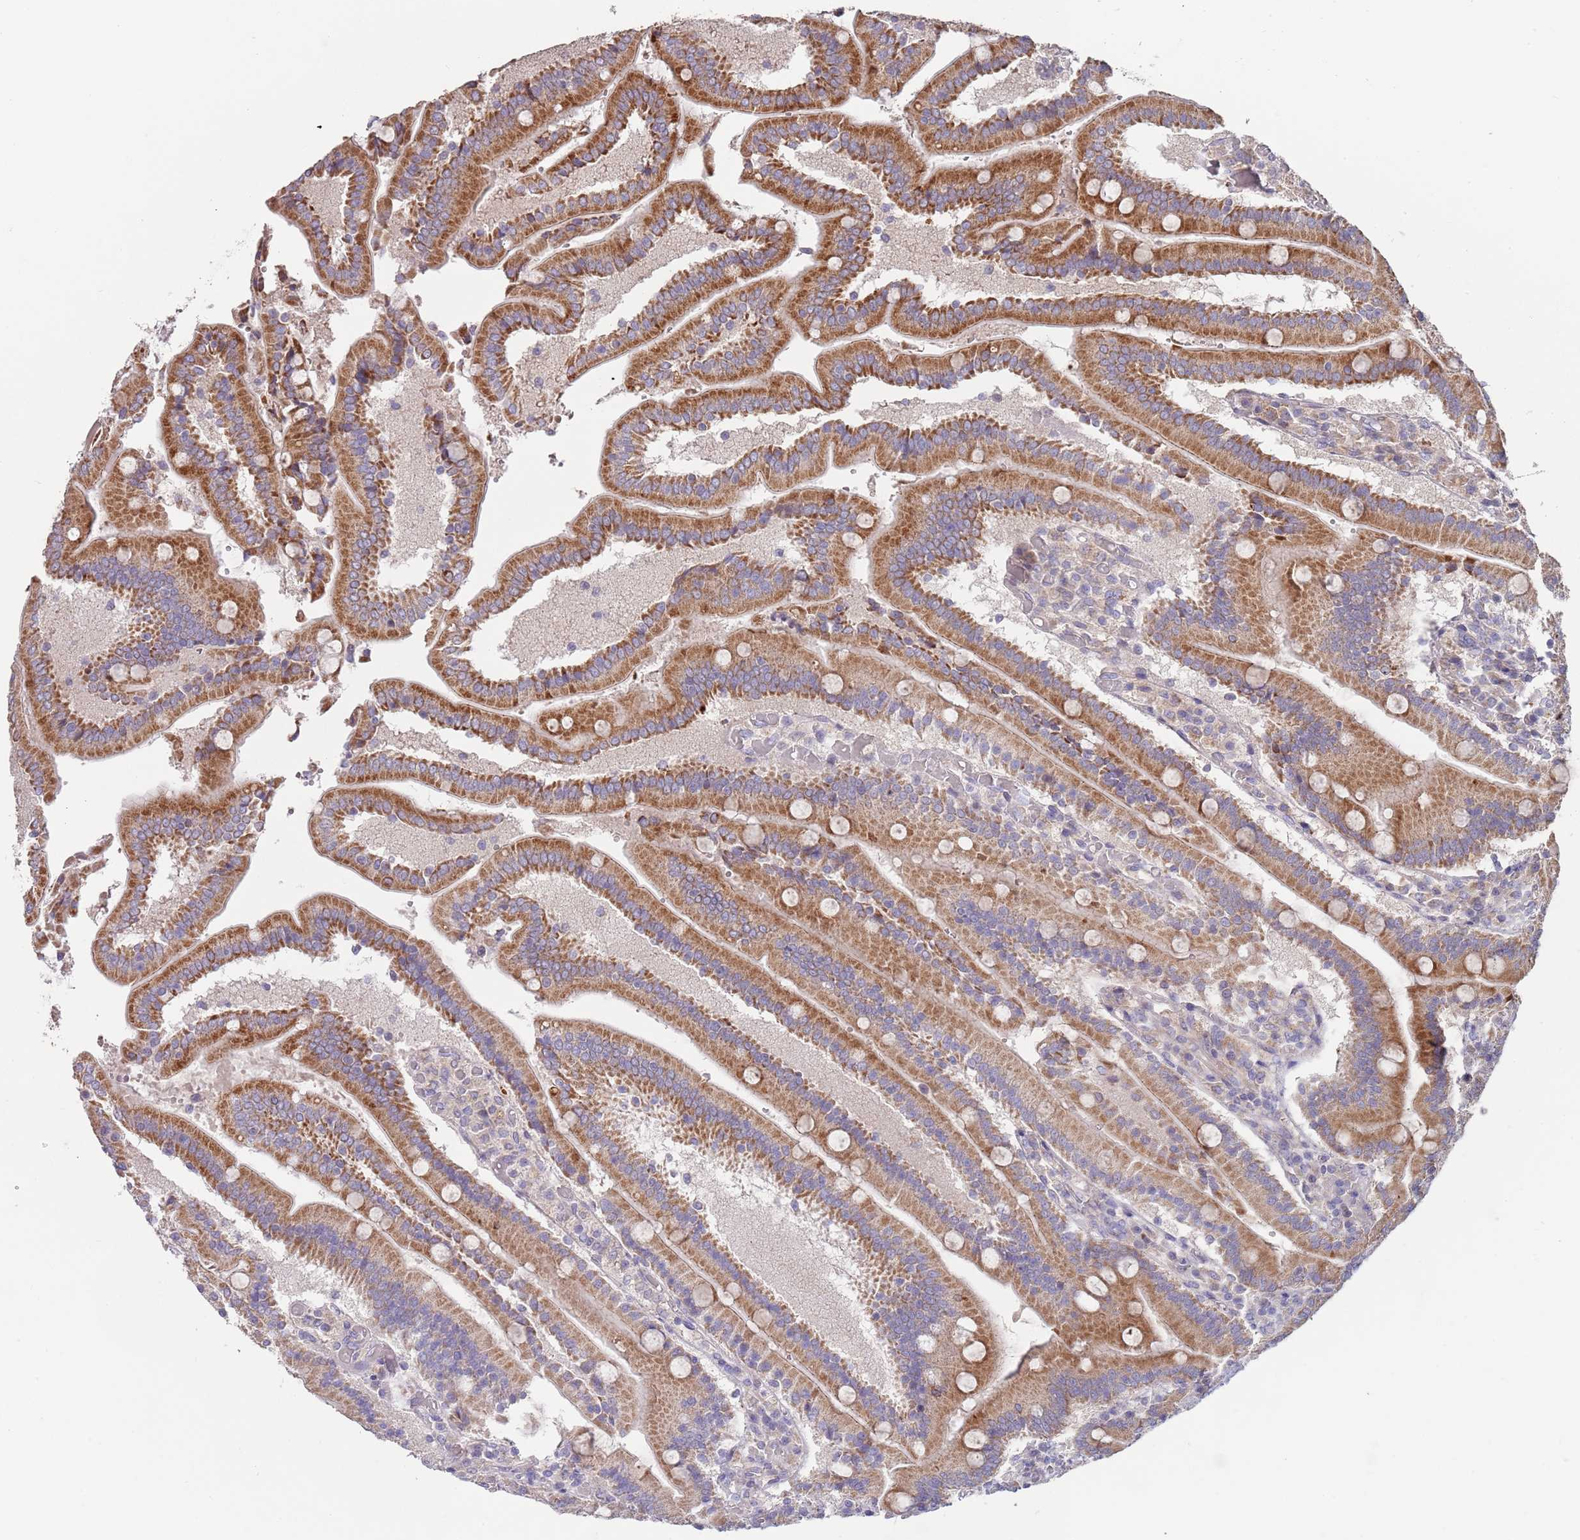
{"staining": {"intensity": "strong", "quantity": ">75%", "location": "cytoplasmic/membranous"}, "tissue": "duodenum", "cell_type": "Glandular cells", "image_type": "normal", "snomed": [{"axis": "morphology", "description": "Normal tissue, NOS"}, {"axis": "topography", "description": "Duodenum"}], "caption": "Duodenum stained with IHC demonstrates strong cytoplasmic/membranous expression in approximately >75% of glandular cells. (DAB (3,3'-diaminobenzidine) = brown stain, brightfield microscopy at high magnification).", "gene": "ABCC10", "patient": {"sex": "female", "age": 62}}